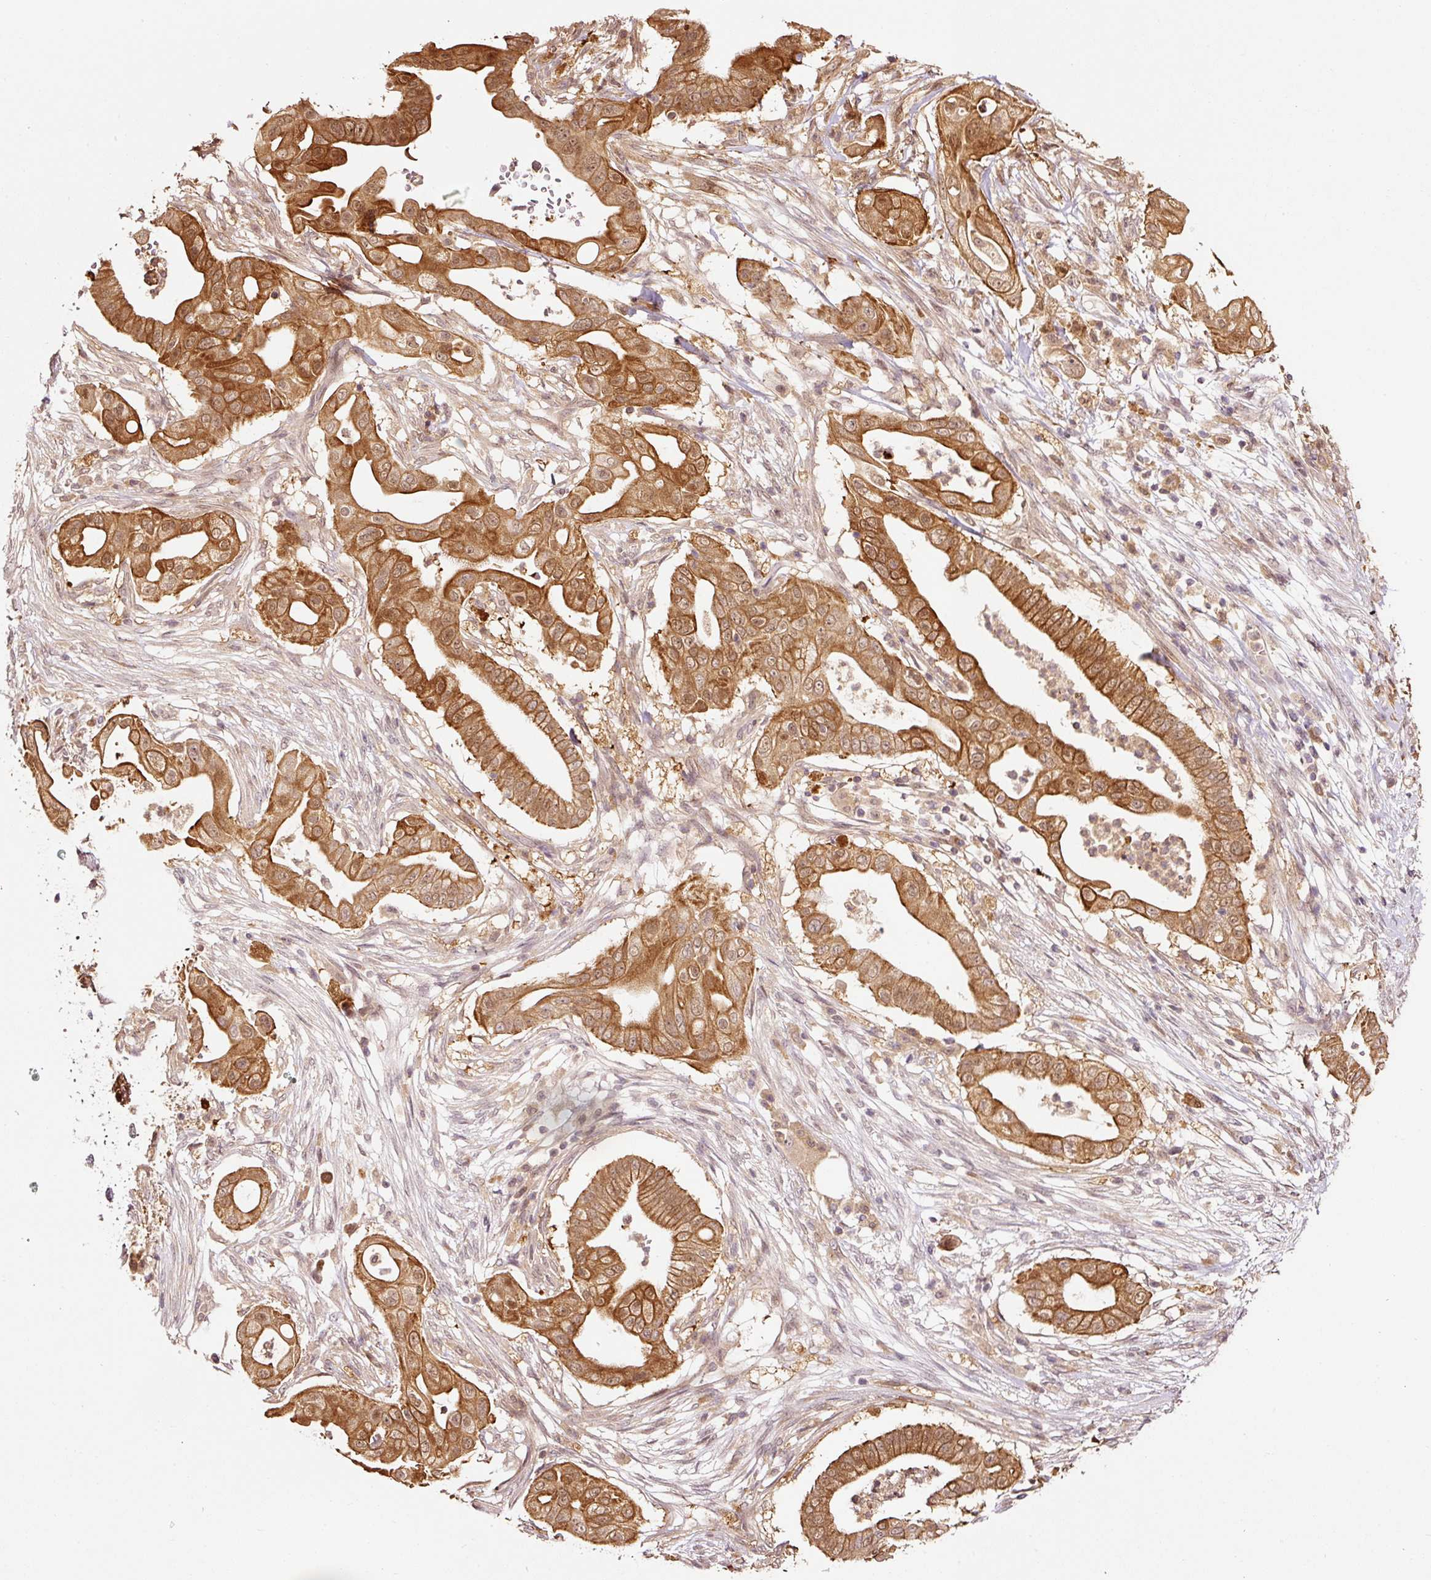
{"staining": {"intensity": "strong", "quantity": ">75%", "location": "cytoplasmic/membranous,nuclear"}, "tissue": "pancreatic cancer", "cell_type": "Tumor cells", "image_type": "cancer", "snomed": [{"axis": "morphology", "description": "Adenocarcinoma, NOS"}, {"axis": "topography", "description": "Pancreas"}], "caption": "This histopathology image shows pancreatic cancer (adenocarcinoma) stained with immunohistochemistry to label a protein in brown. The cytoplasmic/membranous and nuclear of tumor cells show strong positivity for the protein. Nuclei are counter-stained blue.", "gene": "FBXL14", "patient": {"sex": "male", "age": 68}}